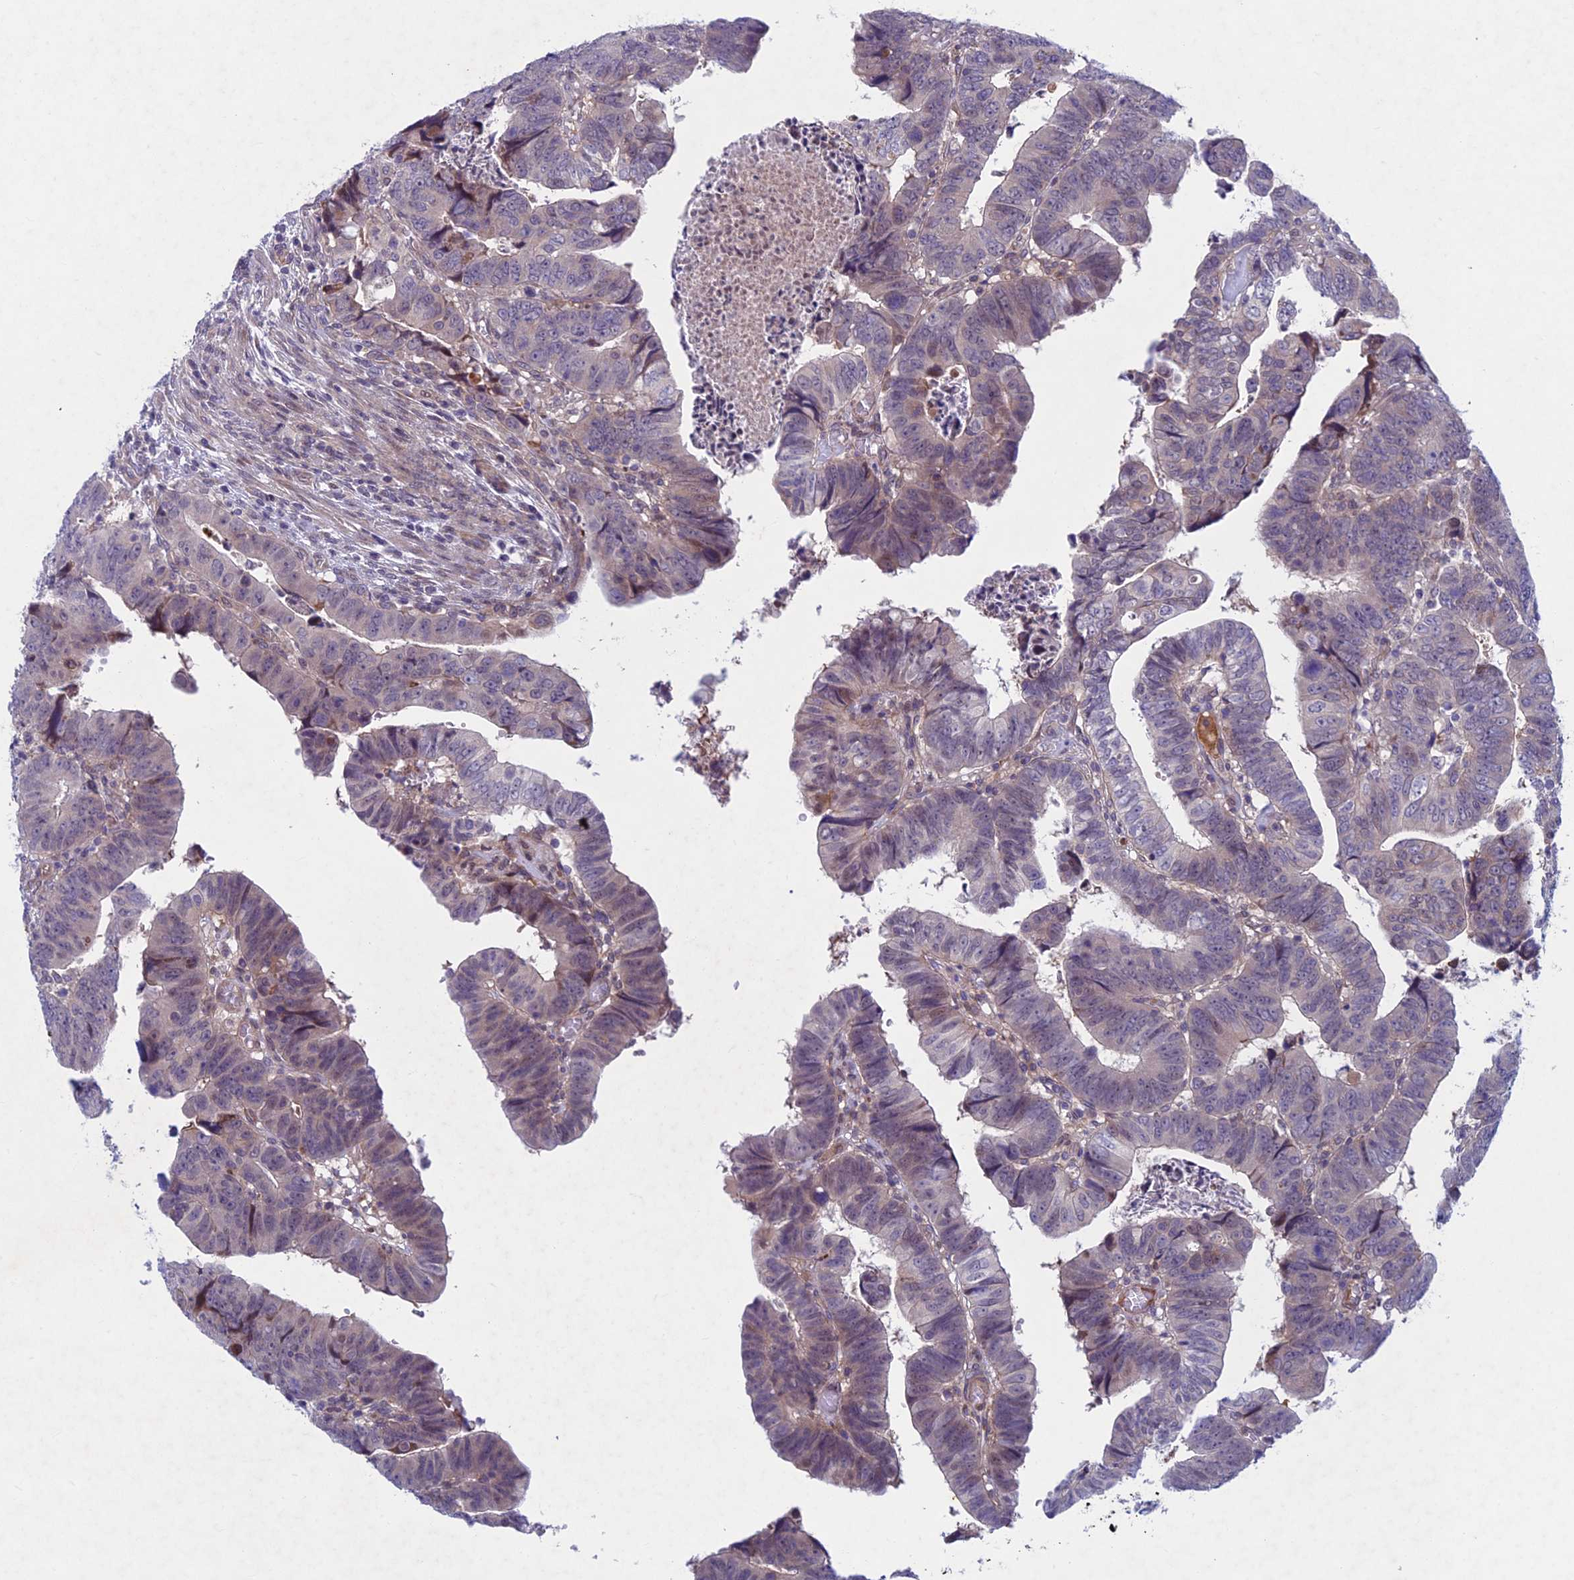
{"staining": {"intensity": "weak", "quantity": "<25%", "location": "cytoplasmic/membranous"}, "tissue": "colorectal cancer", "cell_type": "Tumor cells", "image_type": "cancer", "snomed": [{"axis": "morphology", "description": "Normal tissue, NOS"}, {"axis": "morphology", "description": "Adenocarcinoma, NOS"}, {"axis": "topography", "description": "Rectum"}], "caption": "Tumor cells show no significant staining in adenocarcinoma (colorectal).", "gene": "PTHLH", "patient": {"sex": "female", "age": 65}}